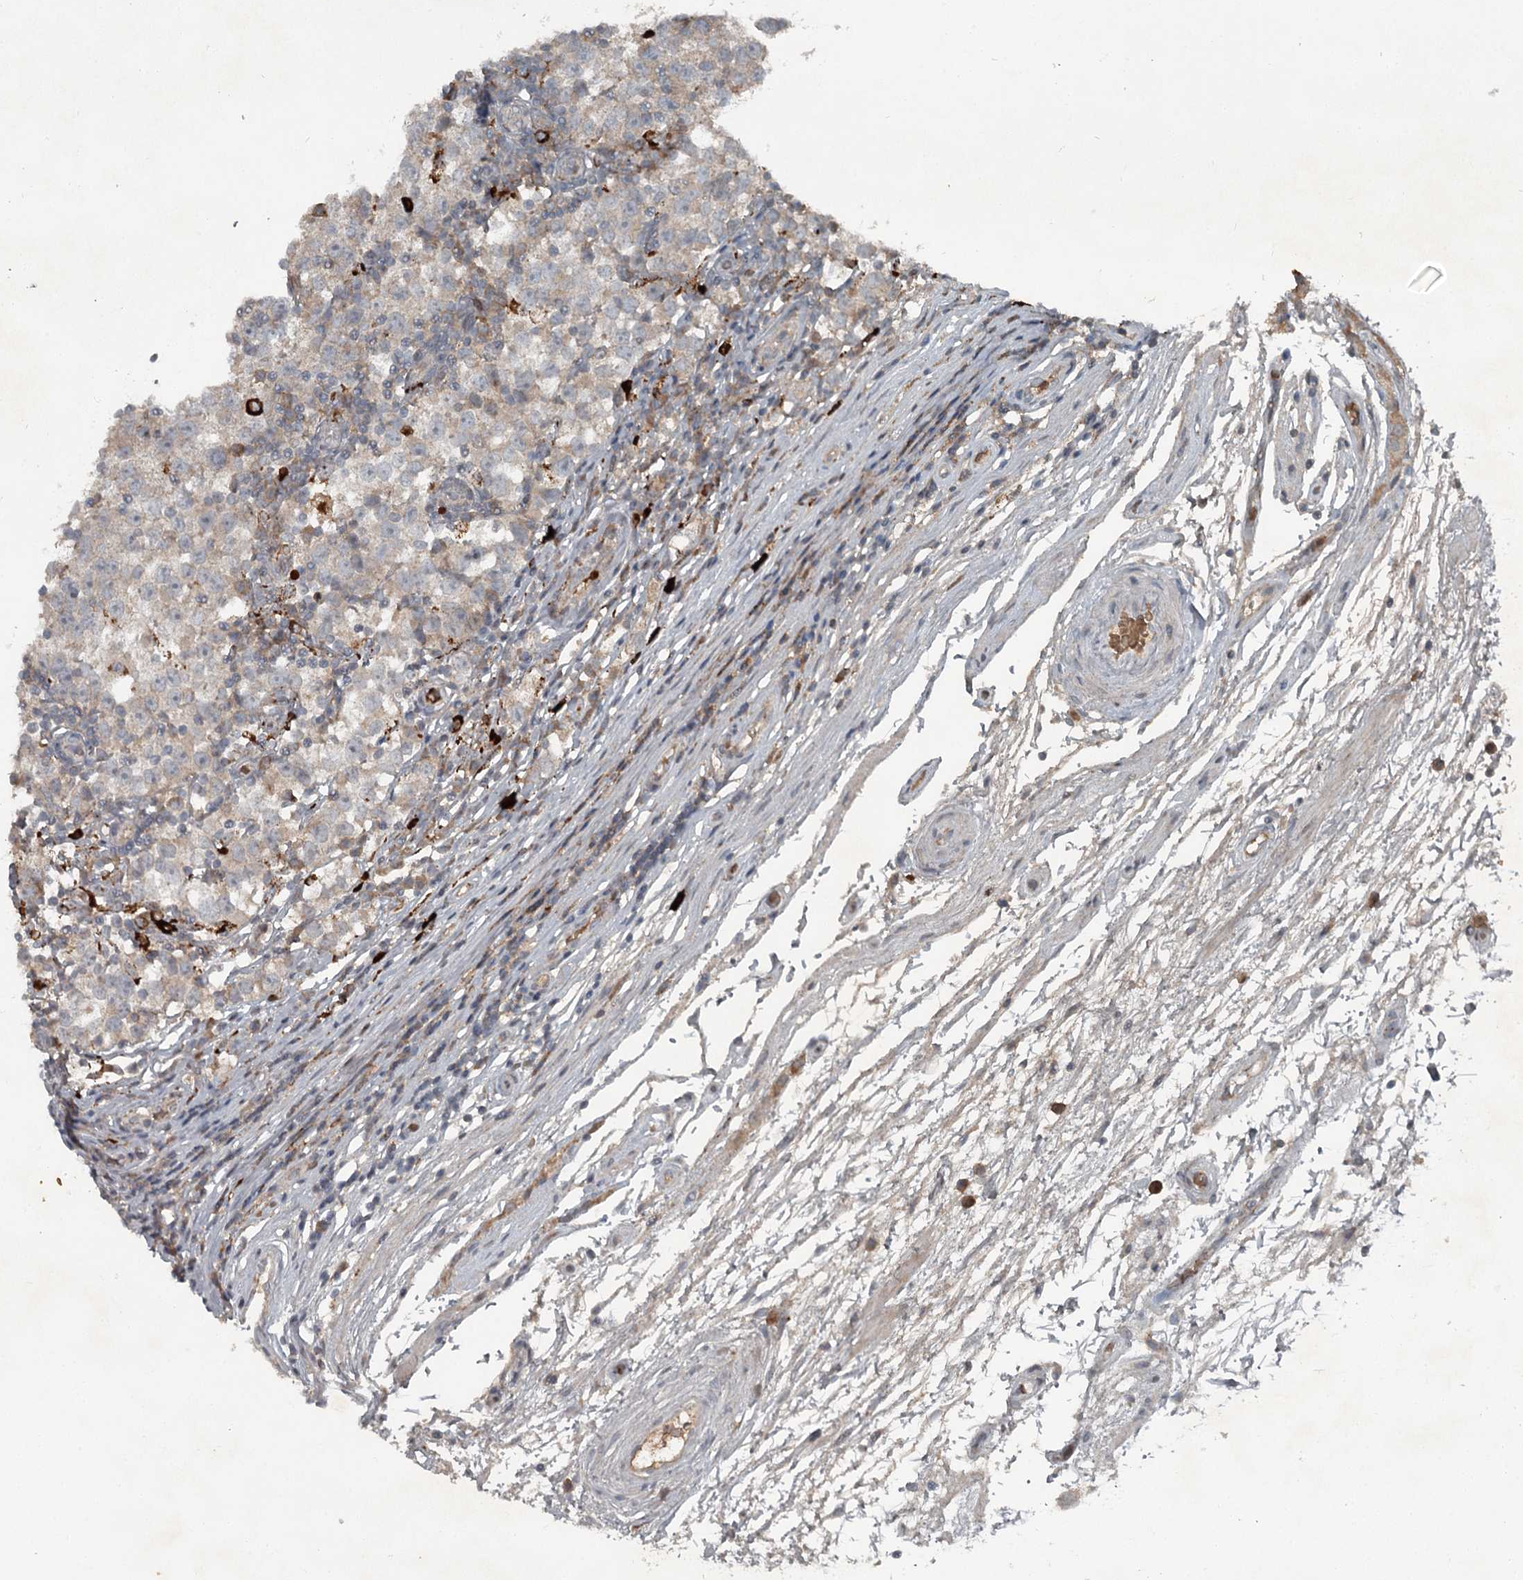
{"staining": {"intensity": "weak", "quantity": "<25%", "location": "cytoplasmic/membranous"}, "tissue": "testis cancer", "cell_type": "Tumor cells", "image_type": "cancer", "snomed": [{"axis": "morphology", "description": "Seminoma, NOS"}, {"axis": "topography", "description": "Testis"}], "caption": "The photomicrograph shows no staining of tumor cells in testis cancer (seminoma).", "gene": "SLC39A8", "patient": {"sex": "male", "age": 65}}